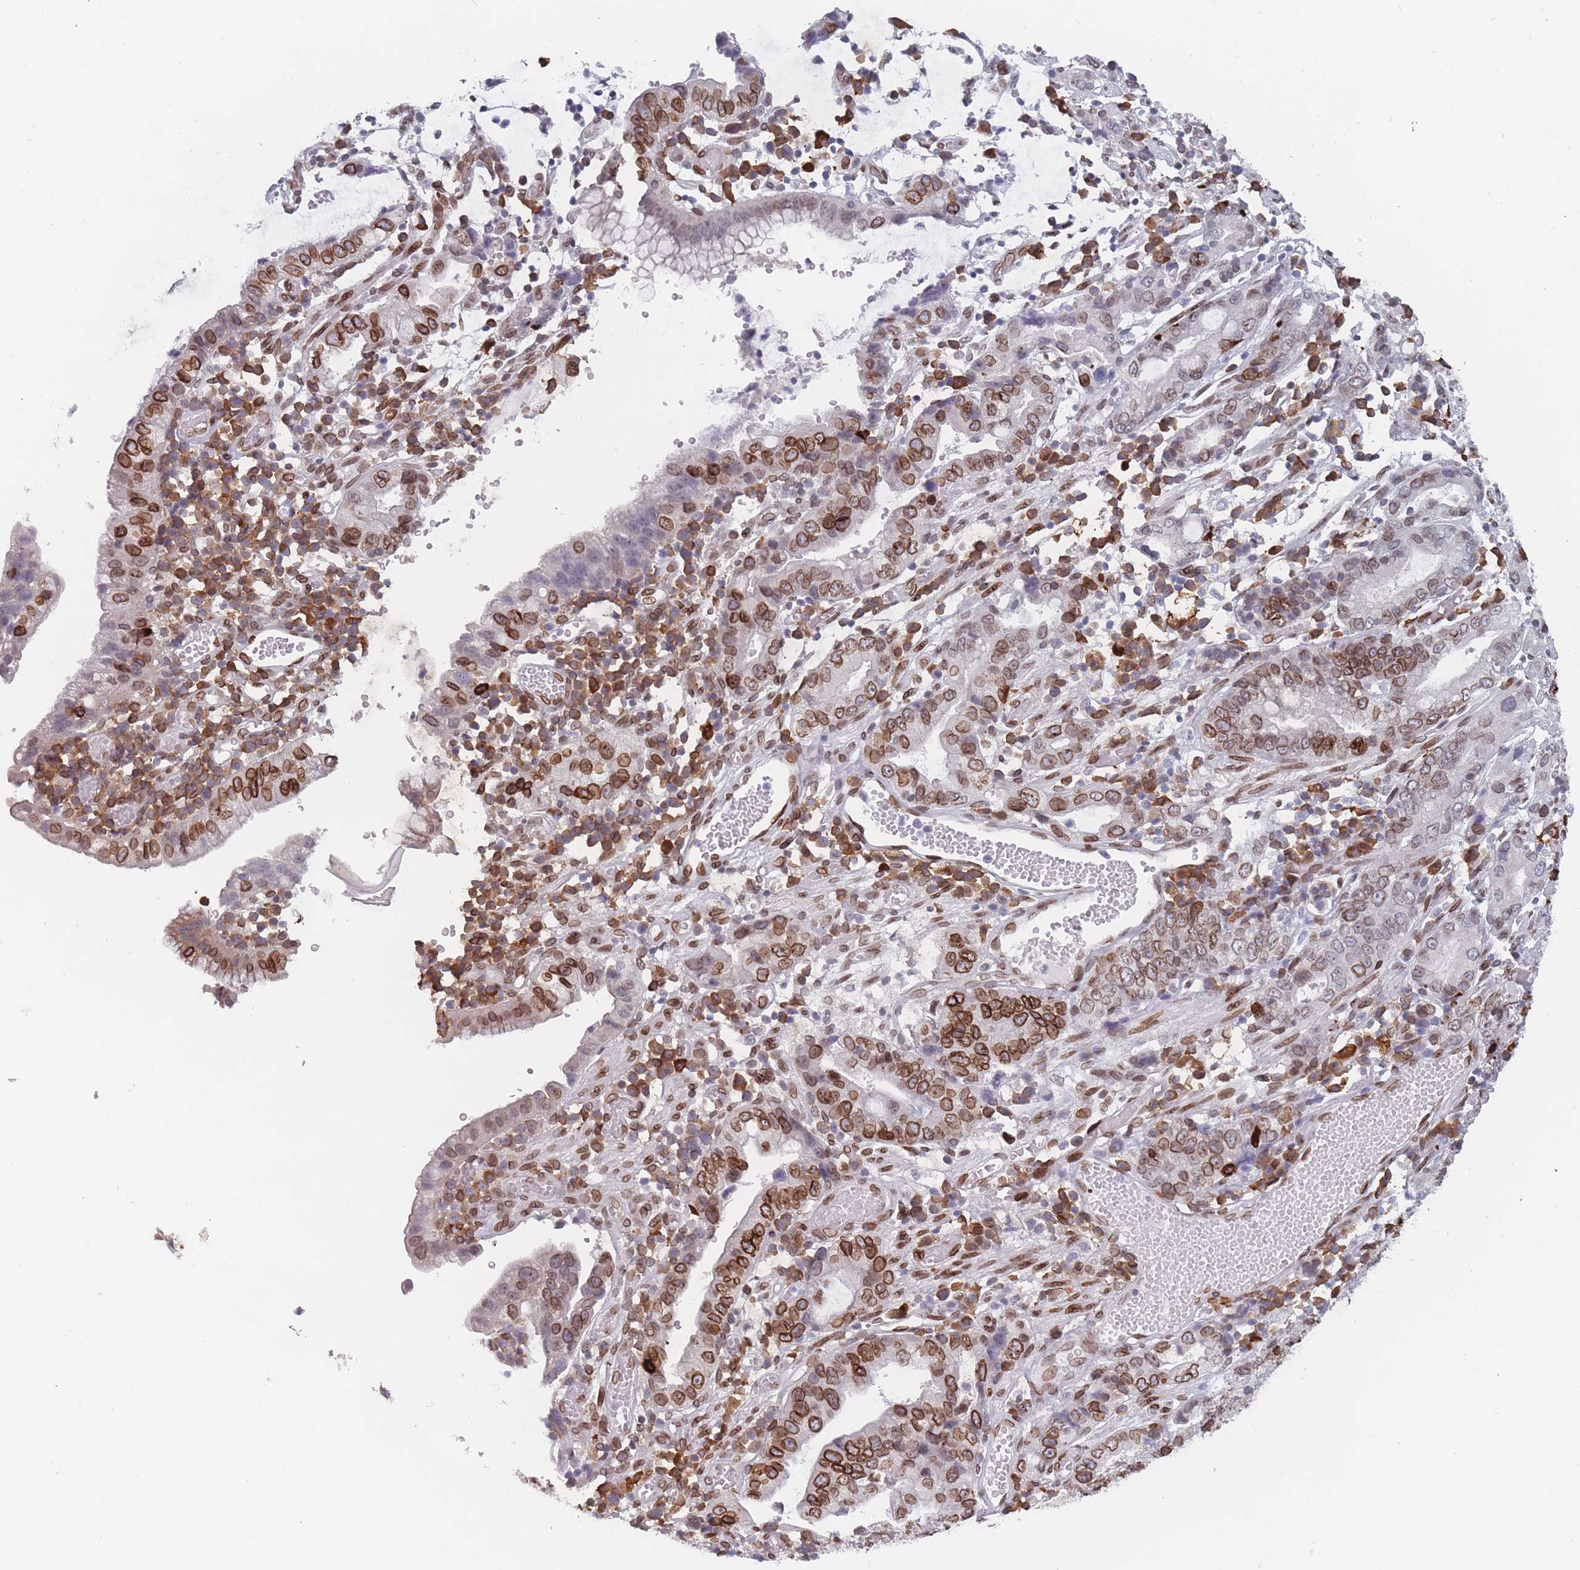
{"staining": {"intensity": "strong", "quantity": ">75%", "location": "cytoplasmic/membranous,nuclear"}, "tissue": "stomach cancer", "cell_type": "Tumor cells", "image_type": "cancer", "snomed": [{"axis": "morphology", "description": "Adenocarcinoma, NOS"}, {"axis": "topography", "description": "Stomach"}], "caption": "Immunohistochemical staining of stomach cancer exhibits strong cytoplasmic/membranous and nuclear protein positivity in approximately >75% of tumor cells.", "gene": "ZBTB1", "patient": {"sex": "male", "age": 55}}